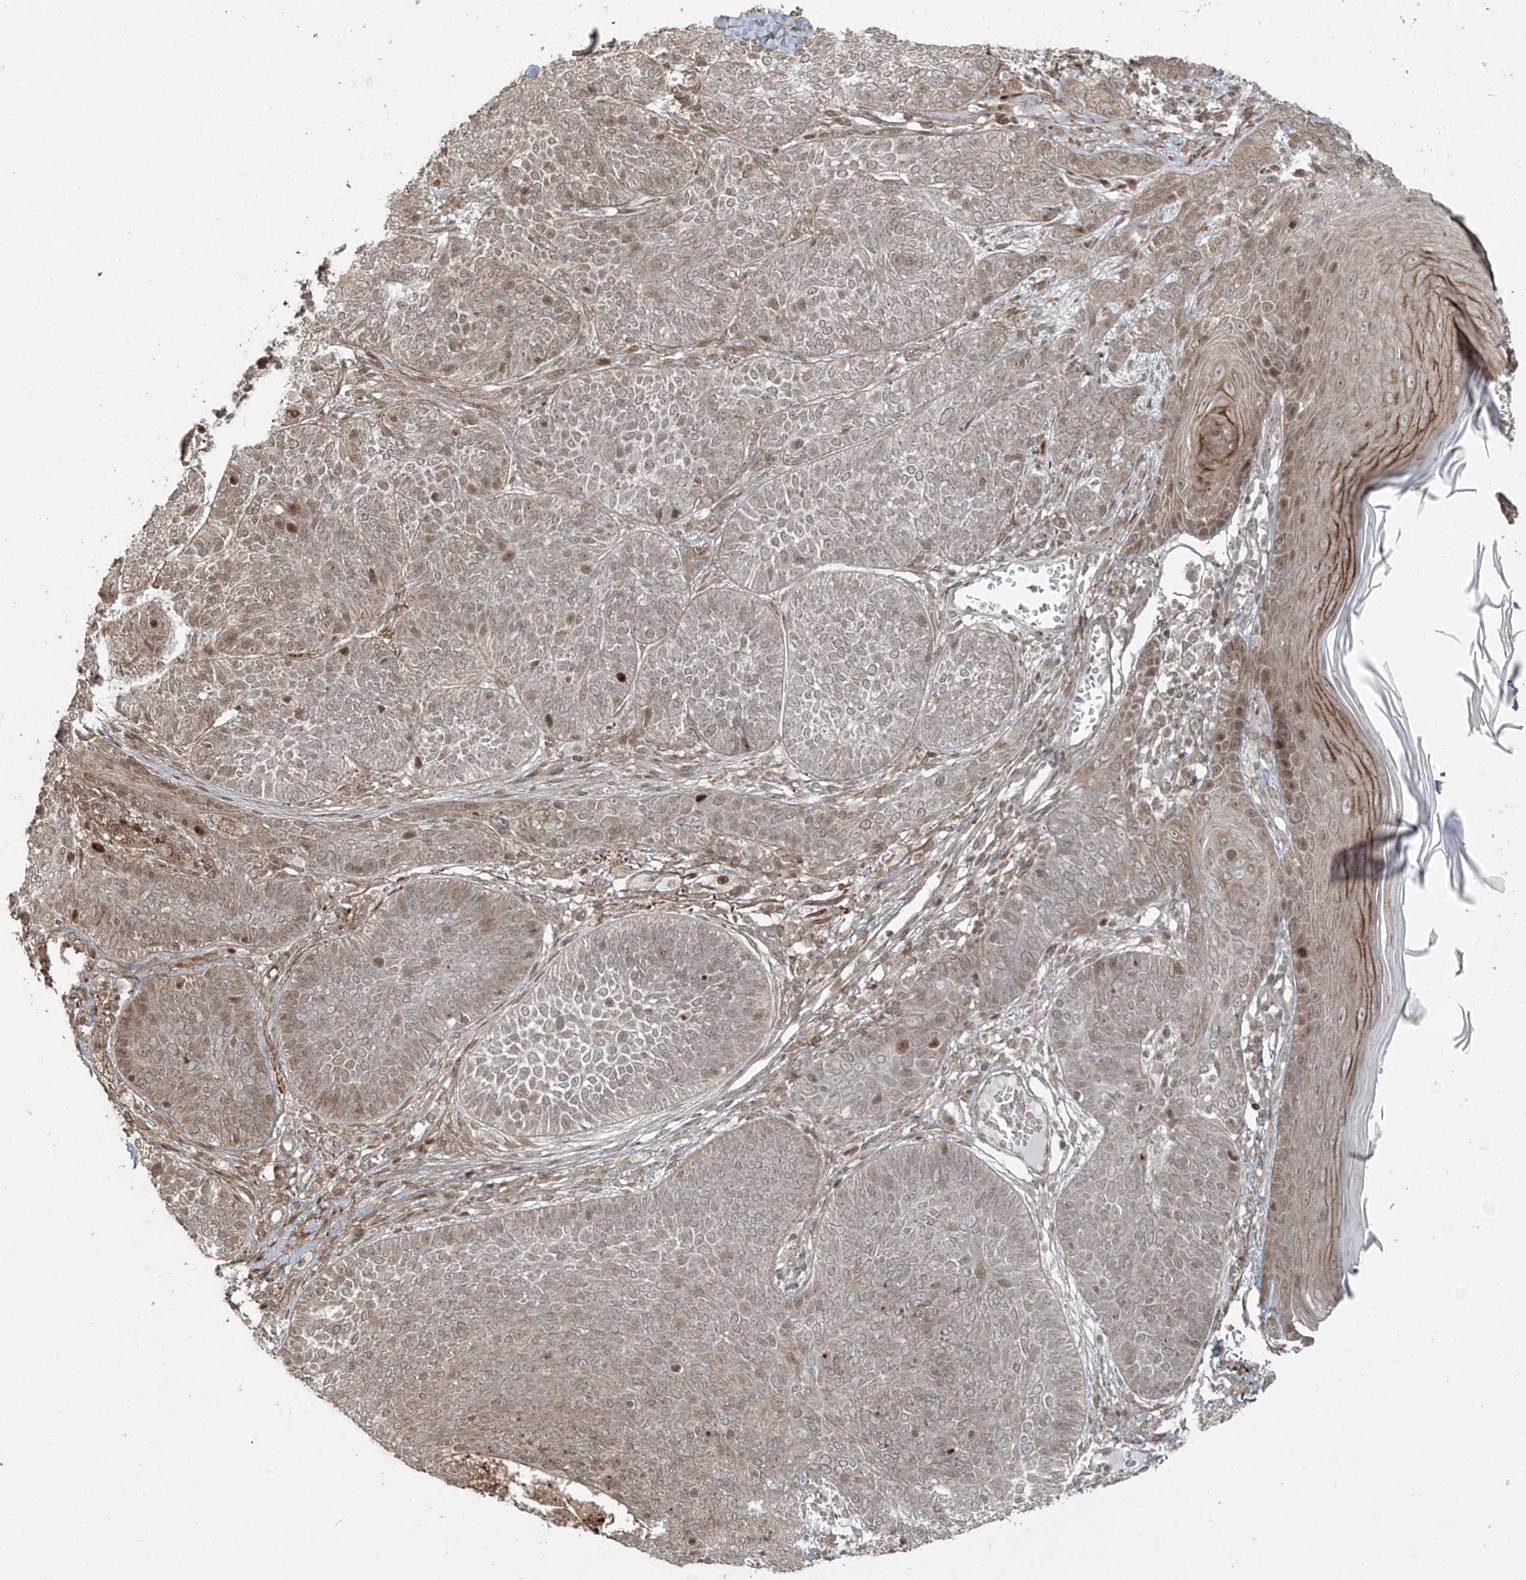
{"staining": {"intensity": "moderate", "quantity": "25%-75%", "location": "nuclear"}, "tissue": "skin cancer", "cell_type": "Tumor cells", "image_type": "cancer", "snomed": [{"axis": "morphology", "description": "Basal cell carcinoma"}, {"axis": "topography", "description": "Skin"}], "caption": "An image of skin basal cell carcinoma stained for a protein reveals moderate nuclear brown staining in tumor cells. The protein of interest is shown in brown color, while the nuclei are stained blue.", "gene": "TTC22", "patient": {"sex": "male", "age": 85}}